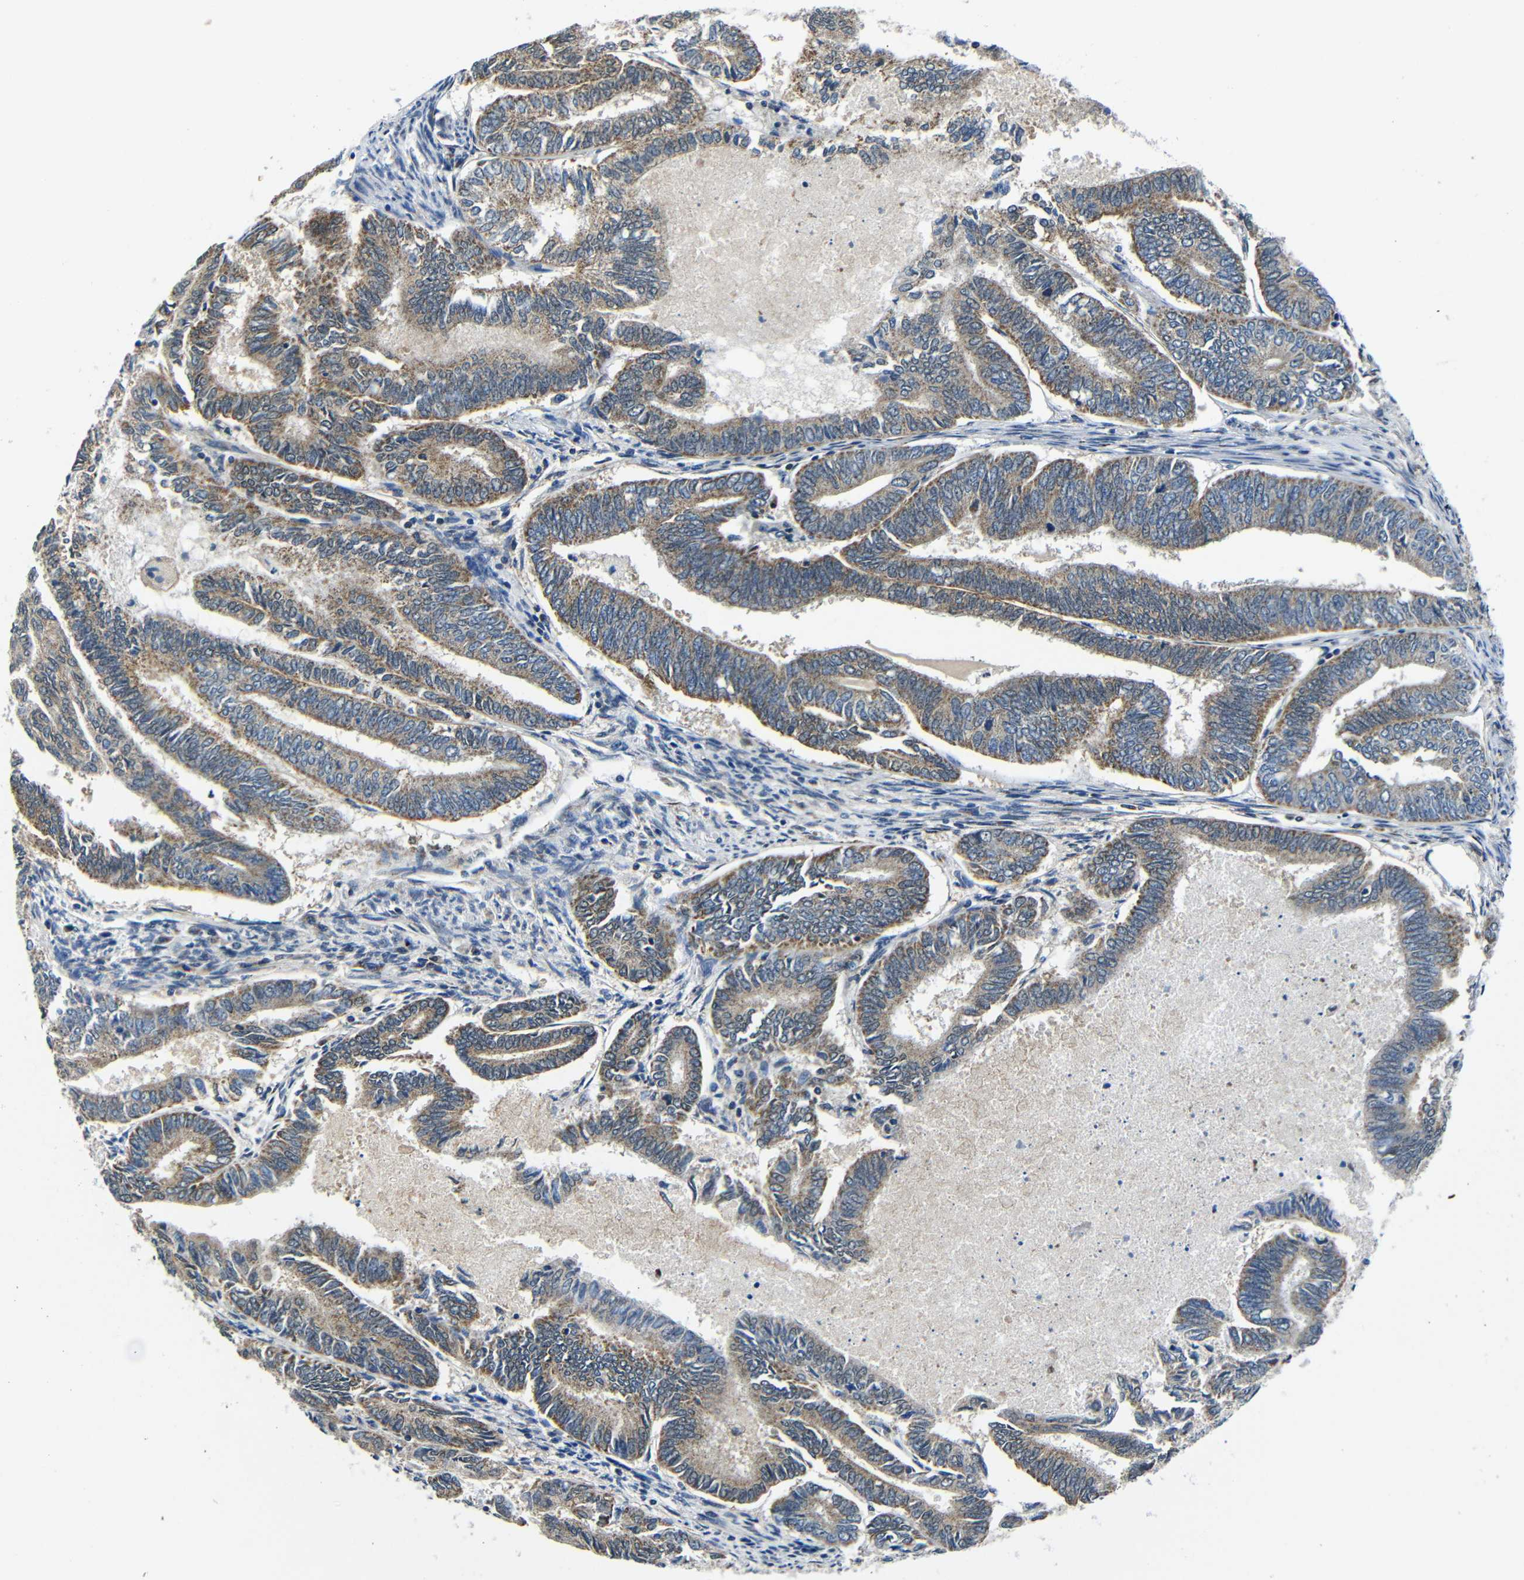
{"staining": {"intensity": "weak", "quantity": ">75%", "location": "cytoplasmic/membranous"}, "tissue": "endometrial cancer", "cell_type": "Tumor cells", "image_type": "cancer", "snomed": [{"axis": "morphology", "description": "Adenocarcinoma, NOS"}, {"axis": "topography", "description": "Endometrium"}], "caption": "This micrograph exhibits endometrial adenocarcinoma stained with immunohistochemistry to label a protein in brown. The cytoplasmic/membranous of tumor cells show weak positivity for the protein. Nuclei are counter-stained blue.", "gene": "FKBP14", "patient": {"sex": "female", "age": 86}}